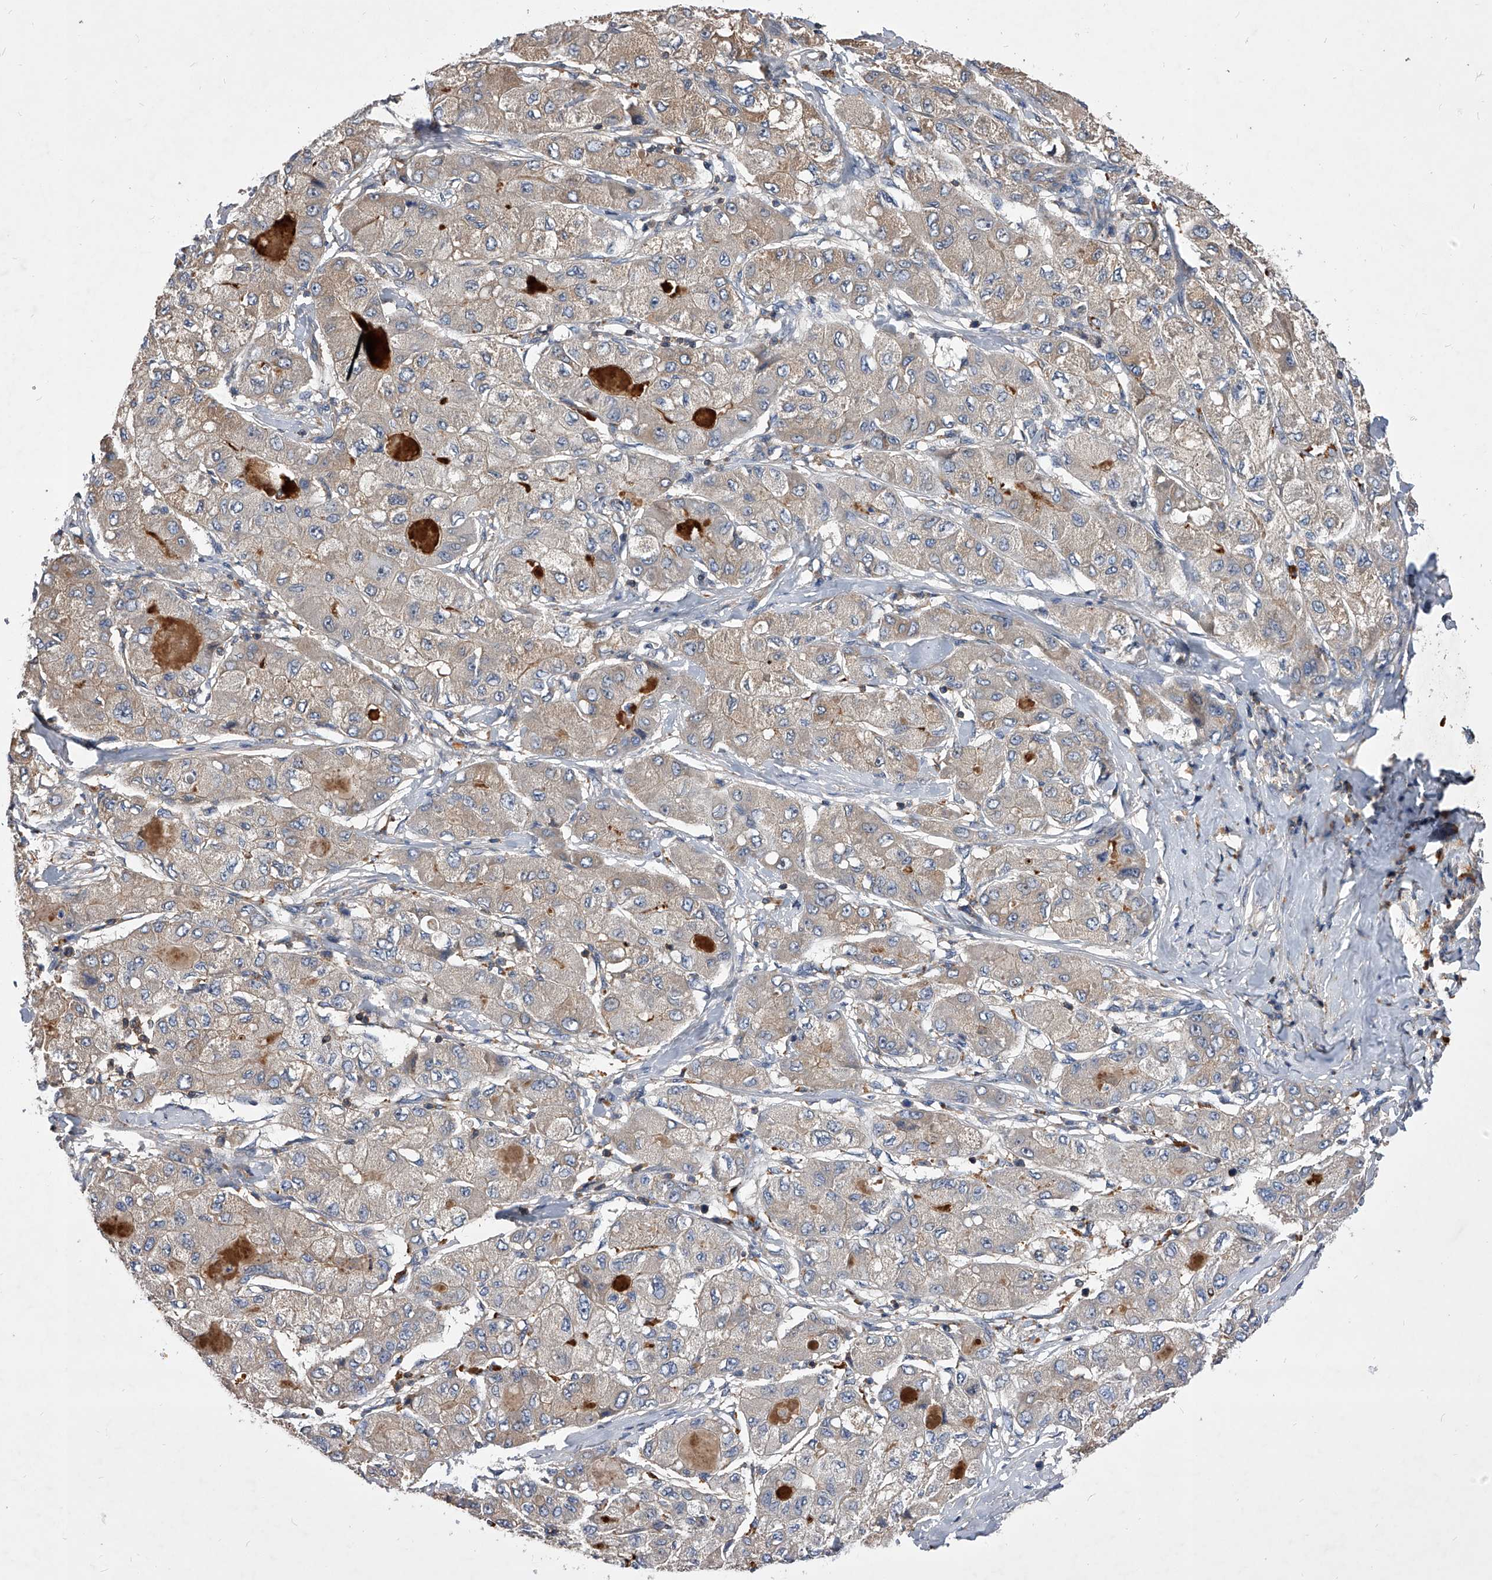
{"staining": {"intensity": "moderate", "quantity": ">75%", "location": "cytoplasmic/membranous"}, "tissue": "liver cancer", "cell_type": "Tumor cells", "image_type": "cancer", "snomed": [{"axis": "morphology", "description": "Carcinoma, Hepatocellular, NOS"}, {"axis": "topography", "description": "Liver"}], "caption": "IHC staining of liver cancer, which shows medium levels of moderate cytoplasmic/membranous staining in approximately >75% of tumor cells indicating moderate cytoplasmic/membranous protein expression. The staining was performed using DAB (3,3'-diaminobenzidine) (brown) for protein detection and nuclei were counterstained in hematoxylin (blue).", "gene": "CUL7", "patient": {"sex": "male", "age": 80}}